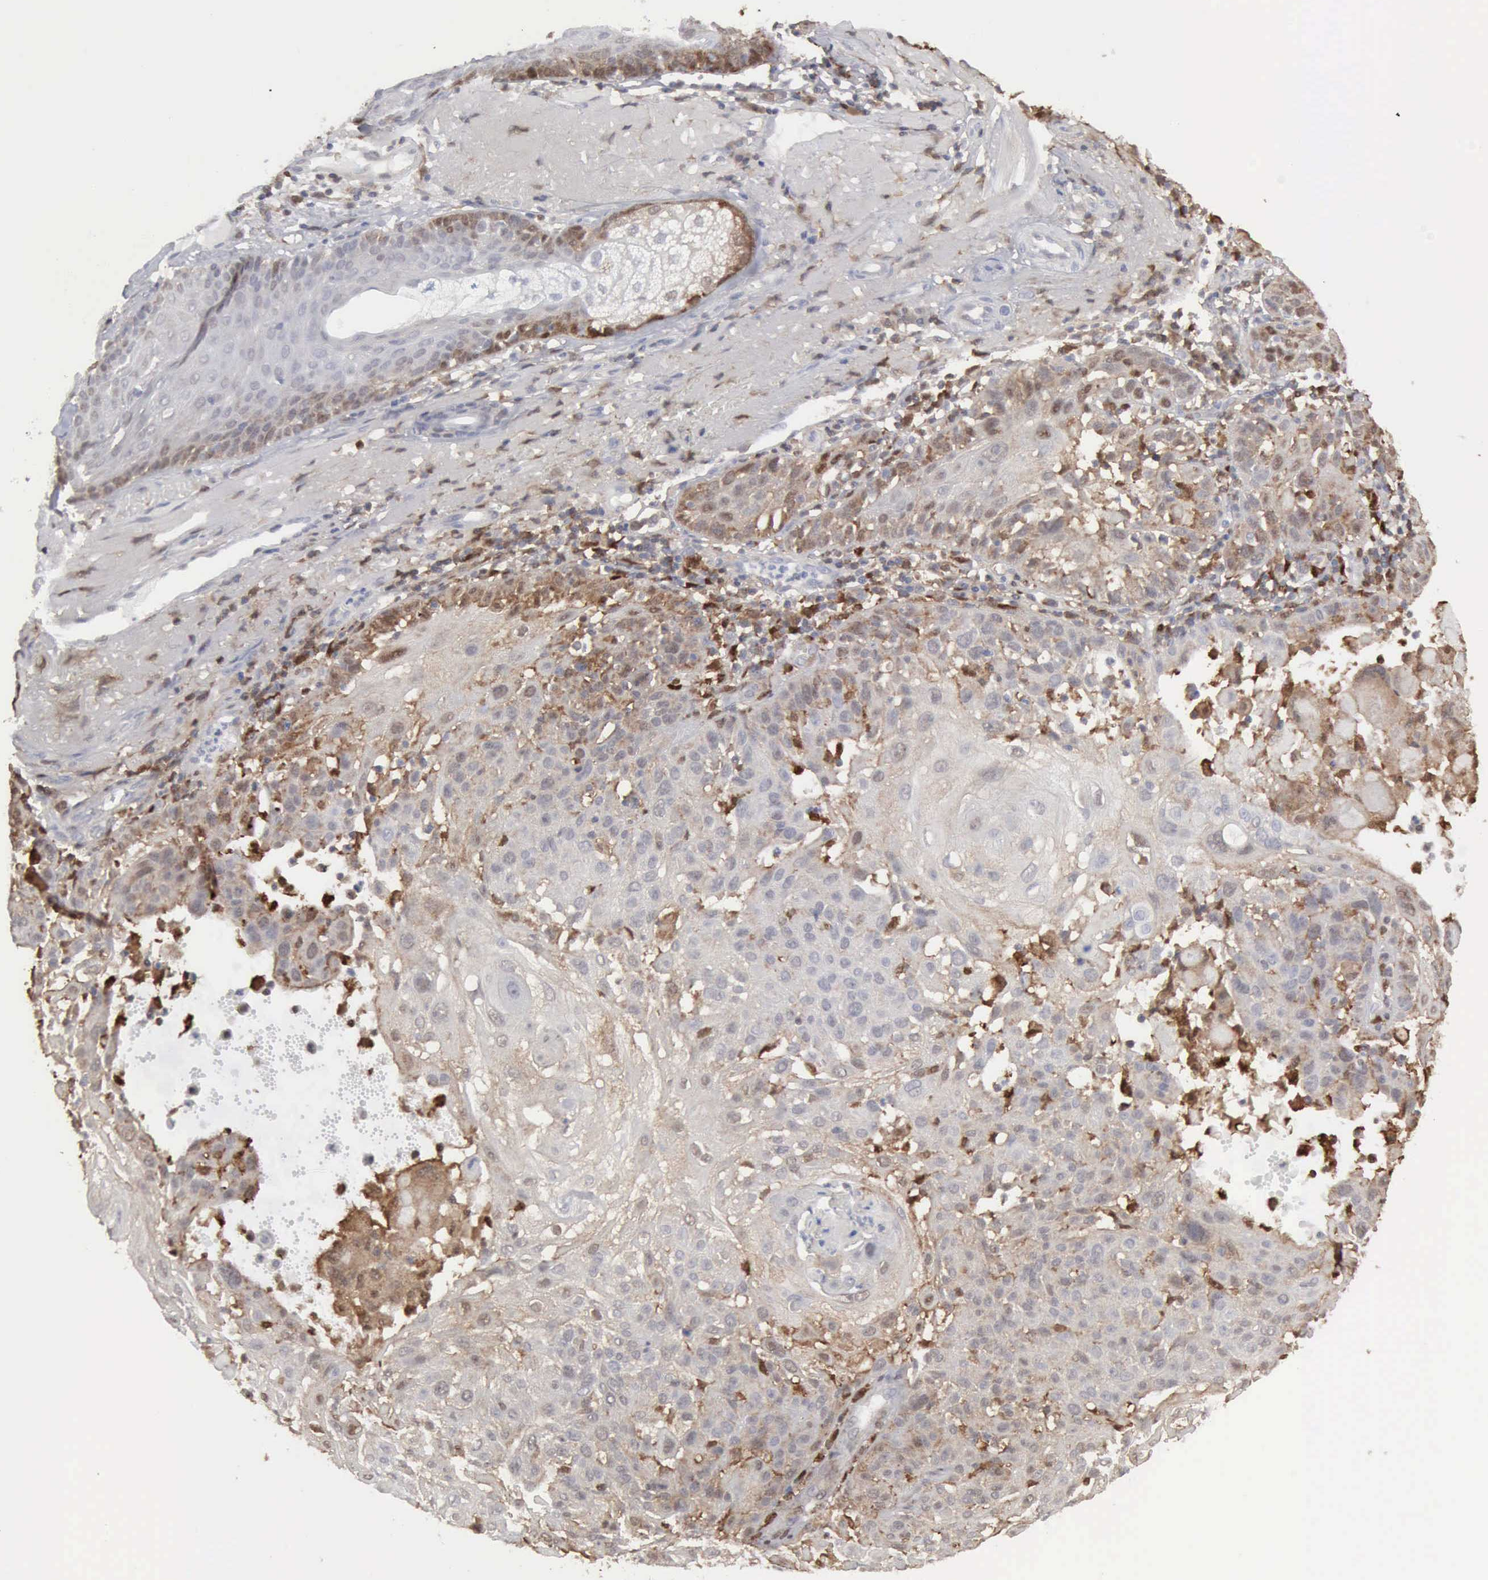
{"staining": {"intensity": "negative", "quantity": "none", "location": "none"}, "tissue": "skin cancer", "cell_type": "Tumor cells", "image_type": "cancer", "snomed": [{"axis": "morphology", "description": "Squamous cell carcinoma, NOS"}, {"axis": "topography", "description": "Skin"}], "caption": "Immunohistochemistry of skin cancer reveals no expression in tumor cells.", "gene": "STAT1", "patient": {"sex": "female", "age": 89}}